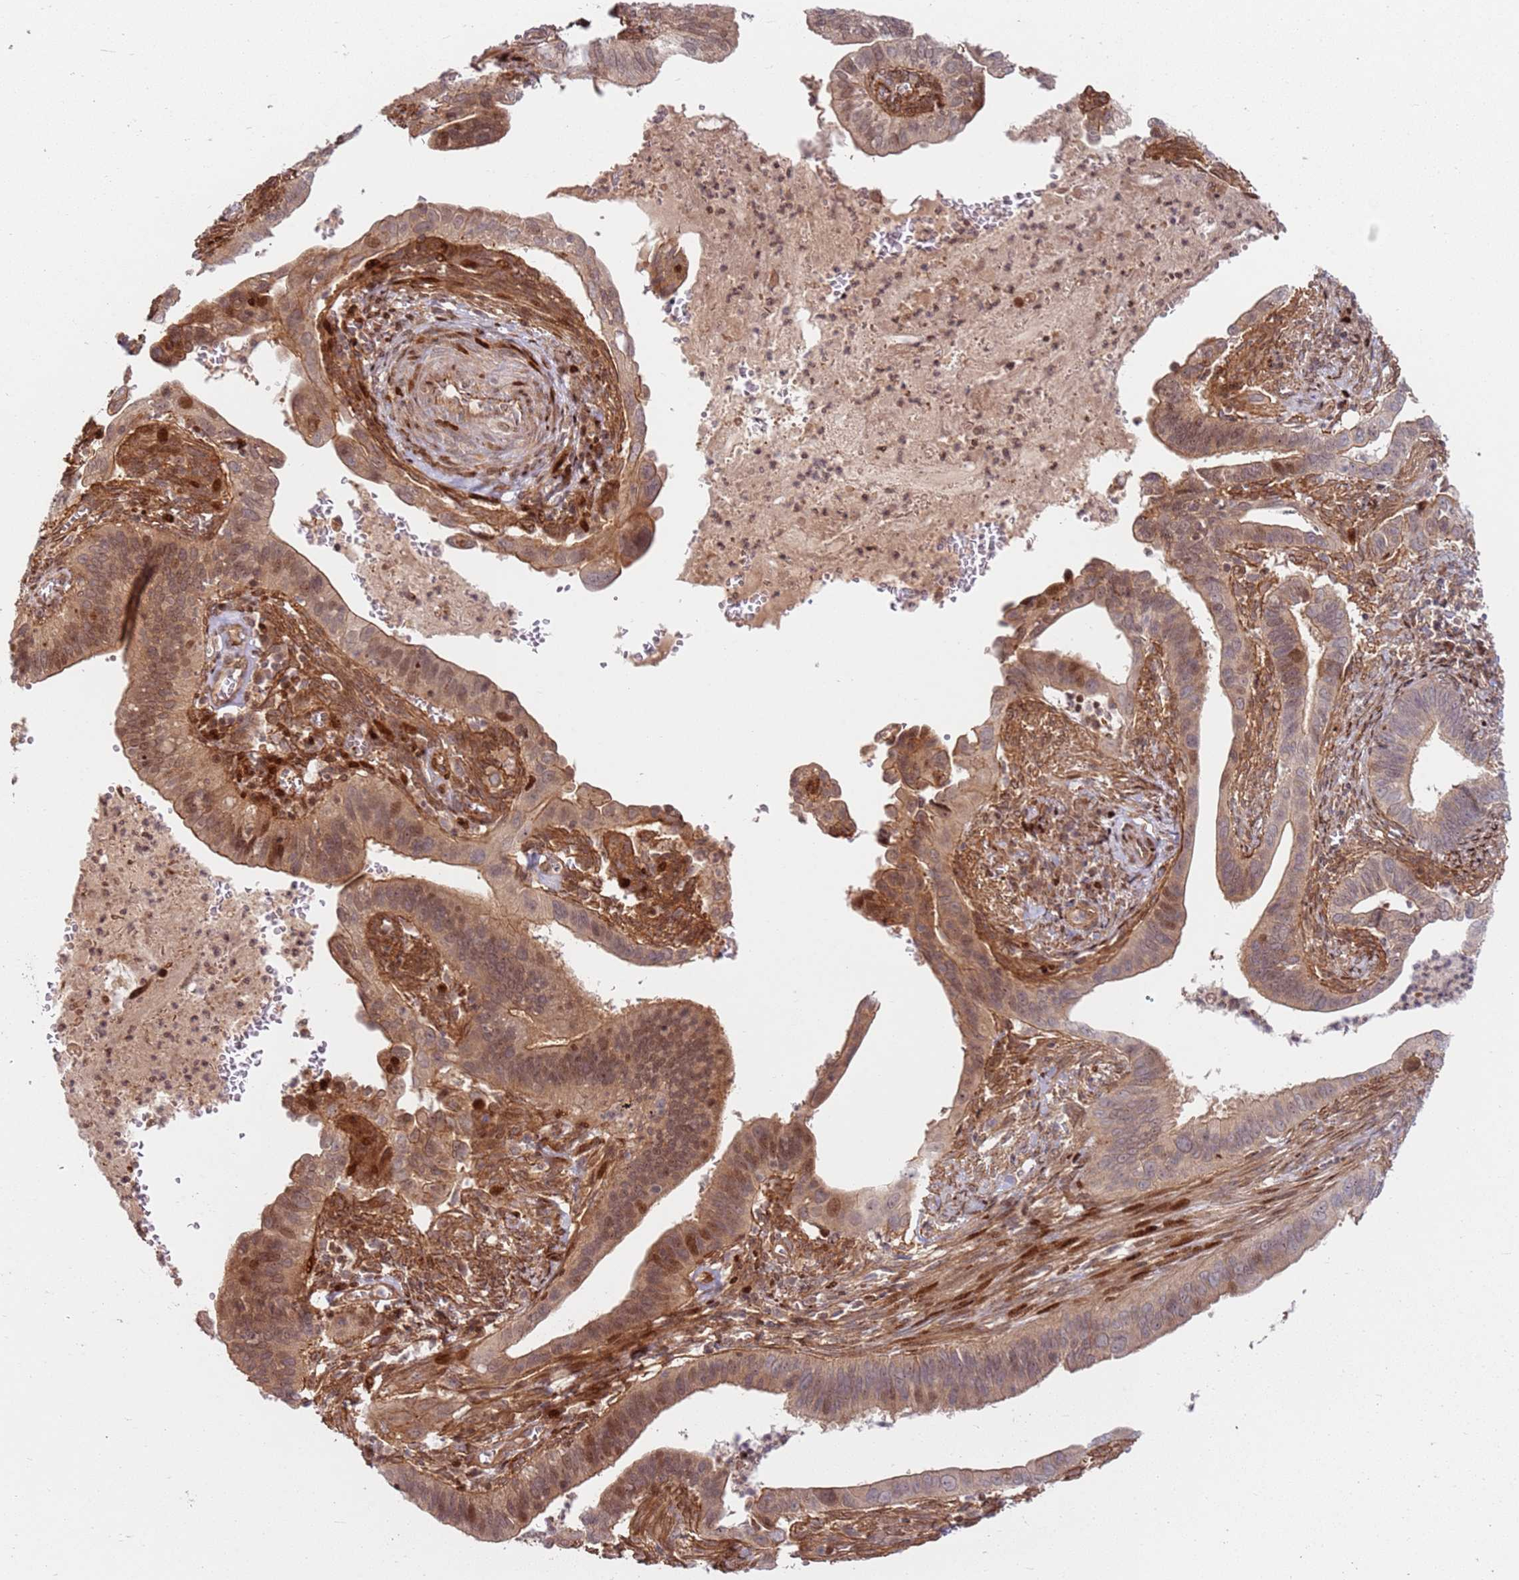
{"staining": {"intensity": "moderate", "quantity": ">75%", "location": "cytoplasmic/membranous,nuclear"}, "tissue": "cervical cancer", "cell_type": "Tumor cells", "image_type": "cancer", "snomed": [{"axis": "morphology", "description": "Adenocarcinoma, NOS"}, {"axis": "topography", "description": "Cervix"}], "caption": "Moderate cytoplasmic/membranous and nuclear positivity for a protein is appreciated in about >75% of tumor cells of adenocarcinoma (cervical) using immunohistochemistry.", "gene": "TMEM233", "patient": {"sex": "female", "age": 42}}